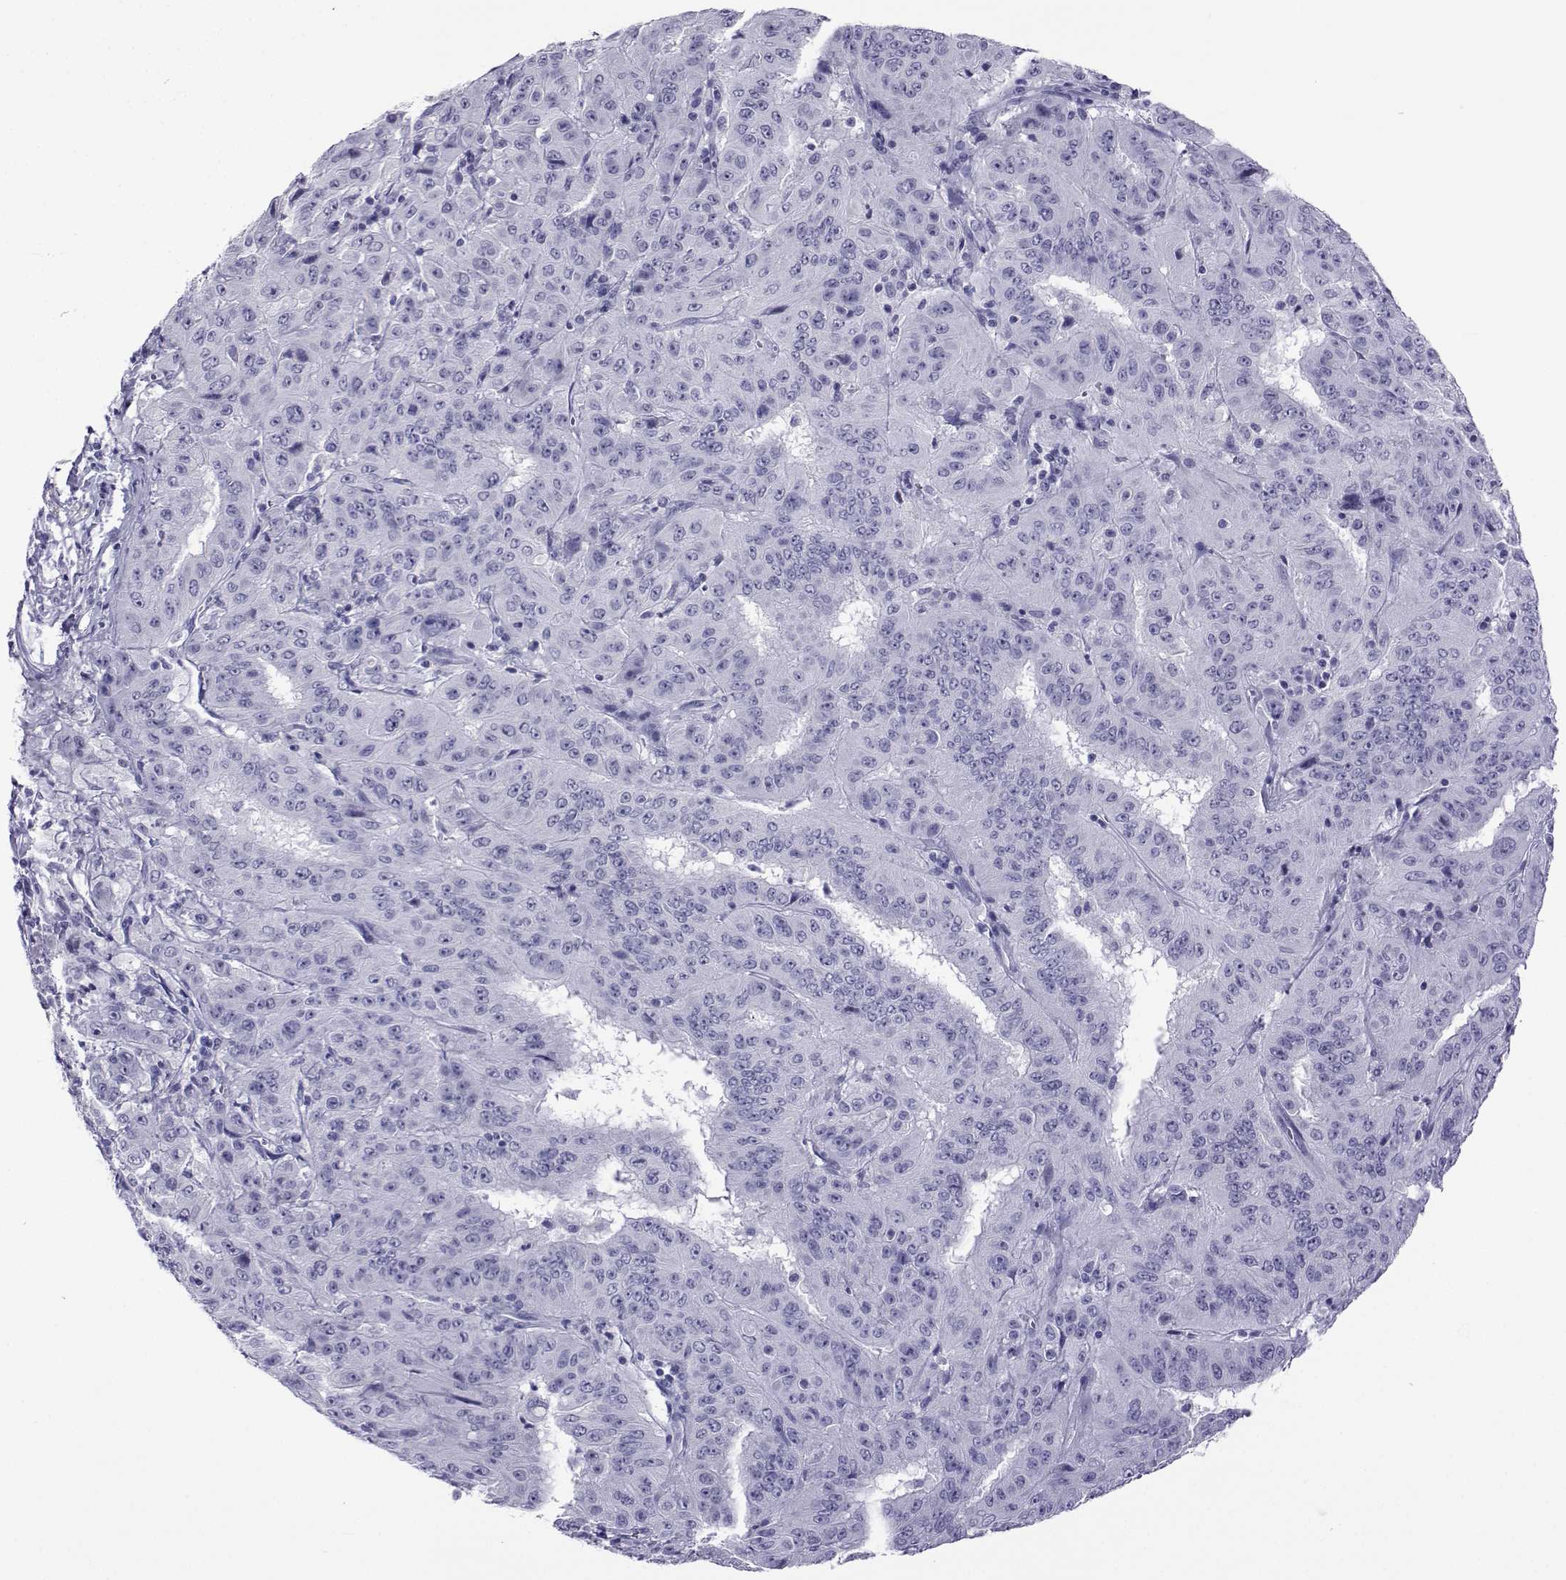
{"staining": {"intensity": "negative", "quantity": "none", "location": "none"}, "tissue": "pancreatic cancer", "cell_type": "Tumor cells", "image_type": "cancer", "snomed": [{"axis": "morphology", "description": "Adenocarcinoma, NOS"}, {"axis": "topography", "description": "Pancreas"}], "caption": "This is an immunohistochemistry photomicrograph of human pancreatic cancer (adenocarcinoma). There is no expression in tumor cells.", "gene": "ACTL7A", "patient": {"sex": "male", "age": 63}}